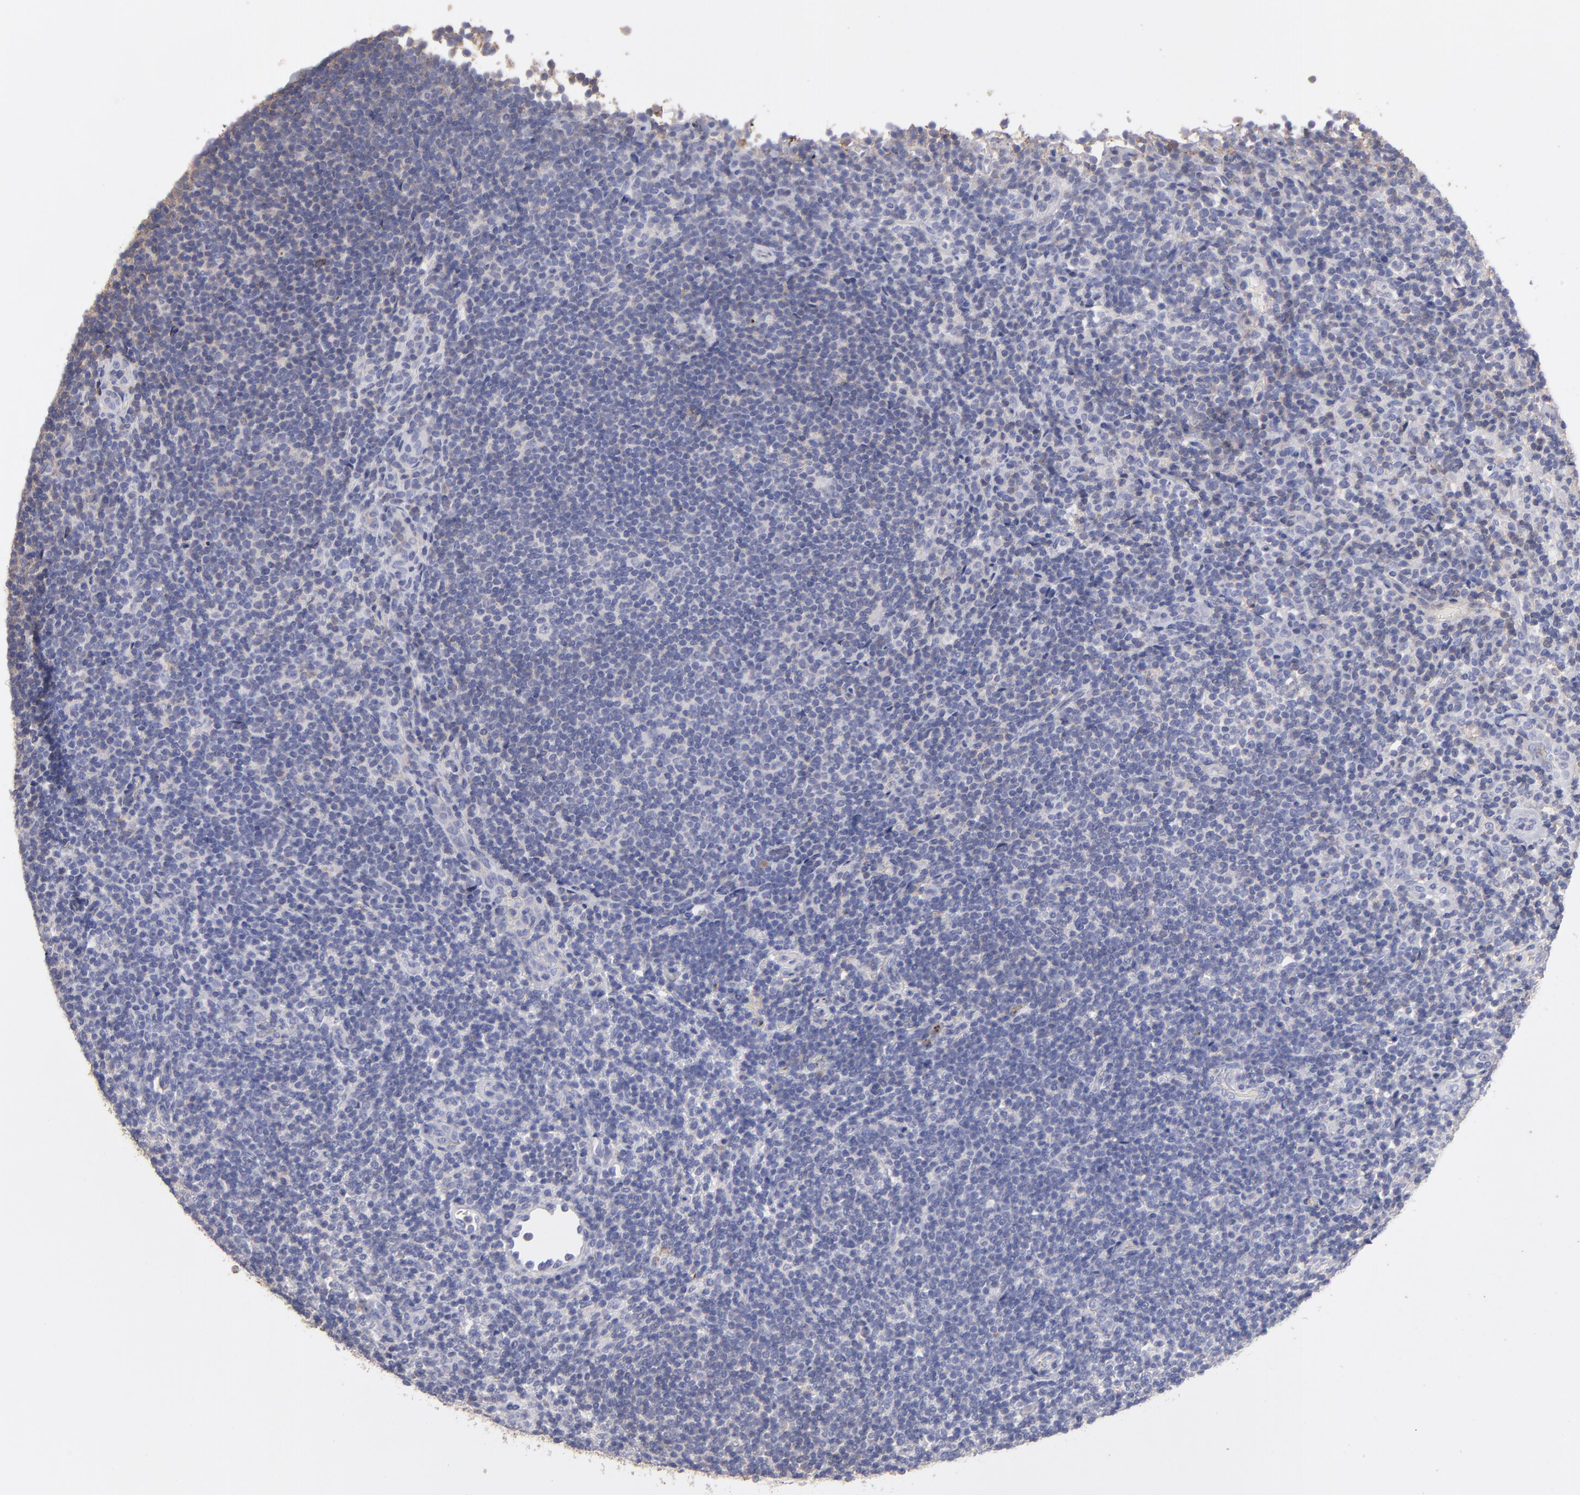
{"staining": {"intensity": "negative", "quantity": "none", "location": "none"}, "tissue": "lymphoma", "cell_type": "Tumor cells", "image_type": "cancer", "snomed": [{"axis": "morphology", "description": "Malignant lymphoma, non-Hodgkin's type, Low grade"}, {"axis": "topography", "description": "Lymph node"}], "caption": "Tumor cells show no significant protein positivity in low-grade malignant lymphoma, non-Hodgkin's type.", "gene": "ABCB1", "patient": {"sex": "female", "age": 76}}